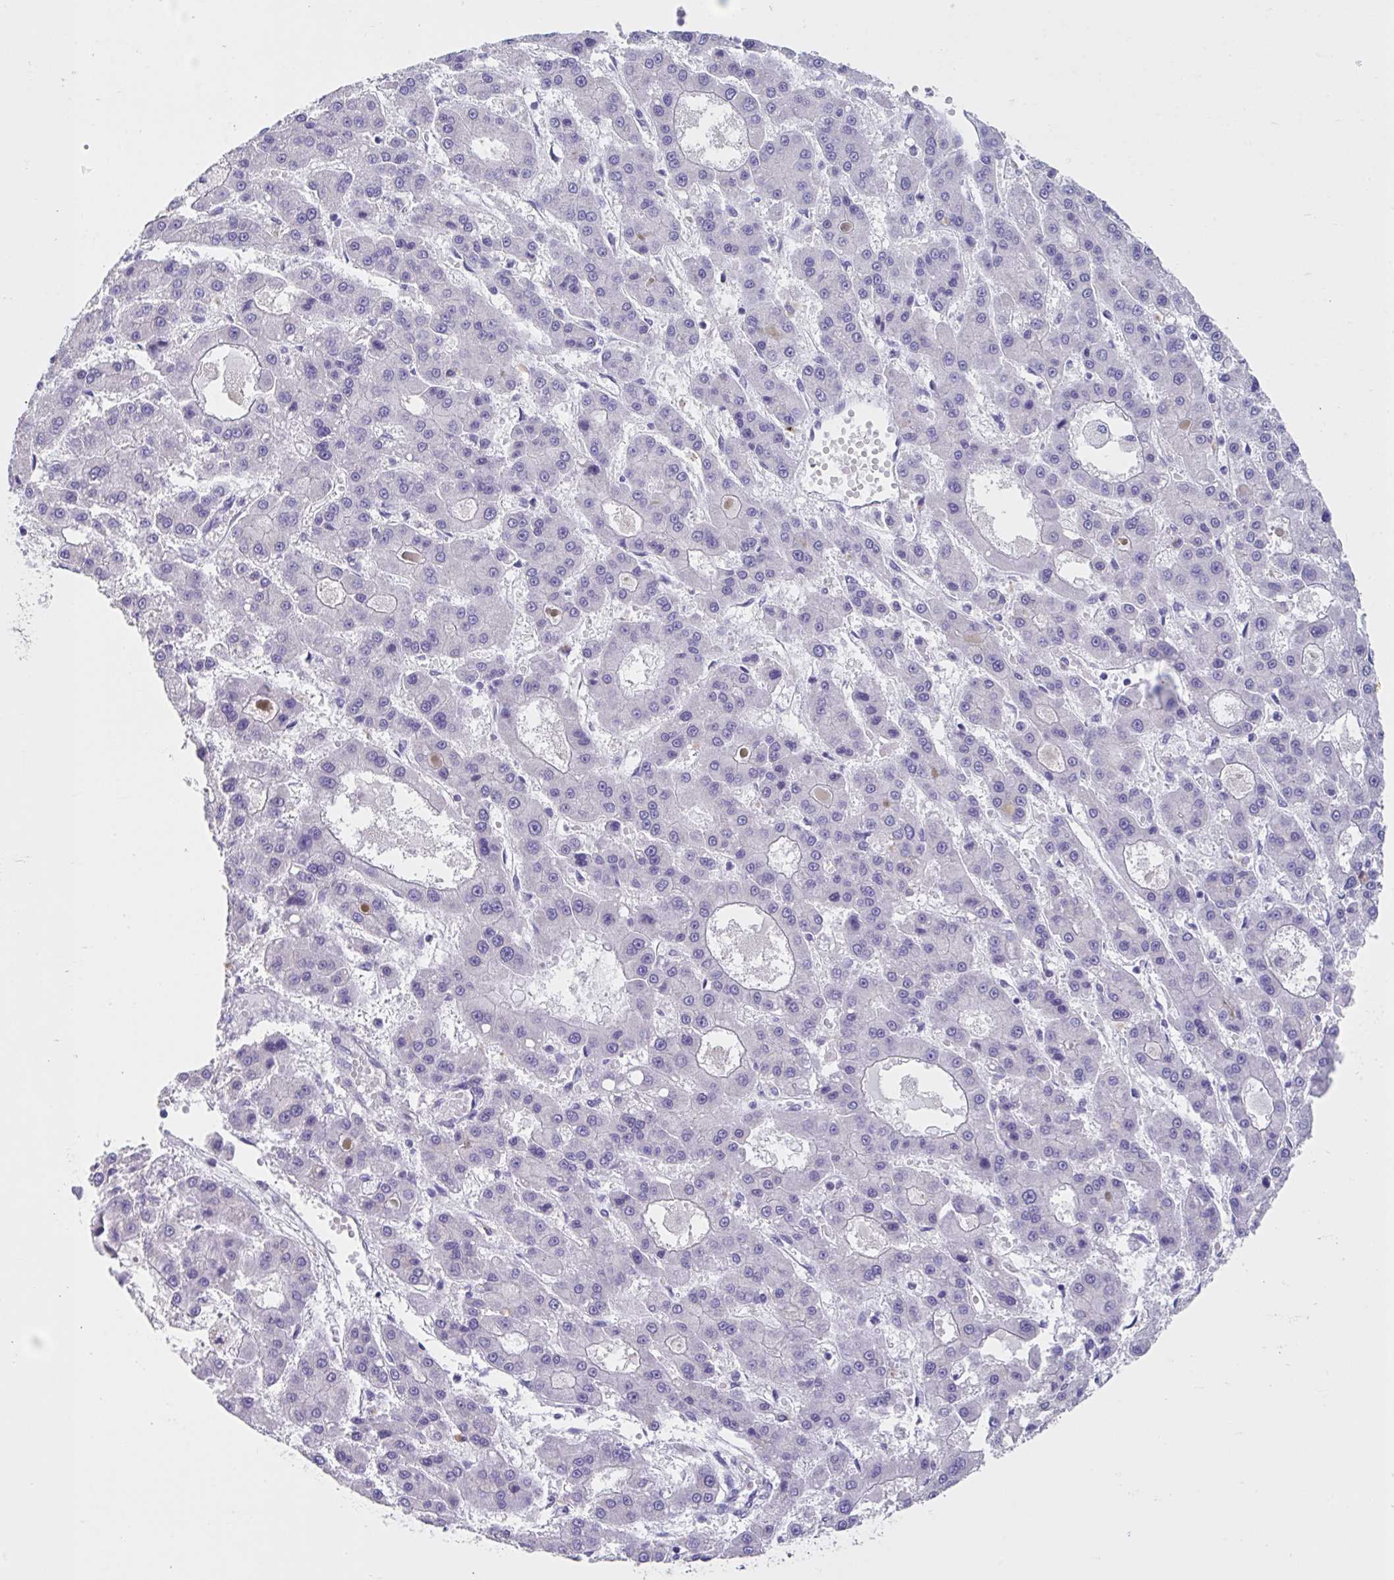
{"staining": {"intensity": "negative", "quantity": "none", "location": "none"}, "tissue": "liver cancer", "cell_type": "Tumor cells", "image_type": "cancer", "snomed": [{"axis": "morphology", "description": "Carcinoma, Hepatocellular, NOS"}, {"axis": "topography", "description": "Liver"}], "caption": "High power microscopy histopathology image of an immunohistochemistry (IHC) micrograph of liver hepatocellular carcinoma, revealing no significant expression in tumor cells.", "gene": "GPR162", "patient": {"sex": "male", "age": 70}}